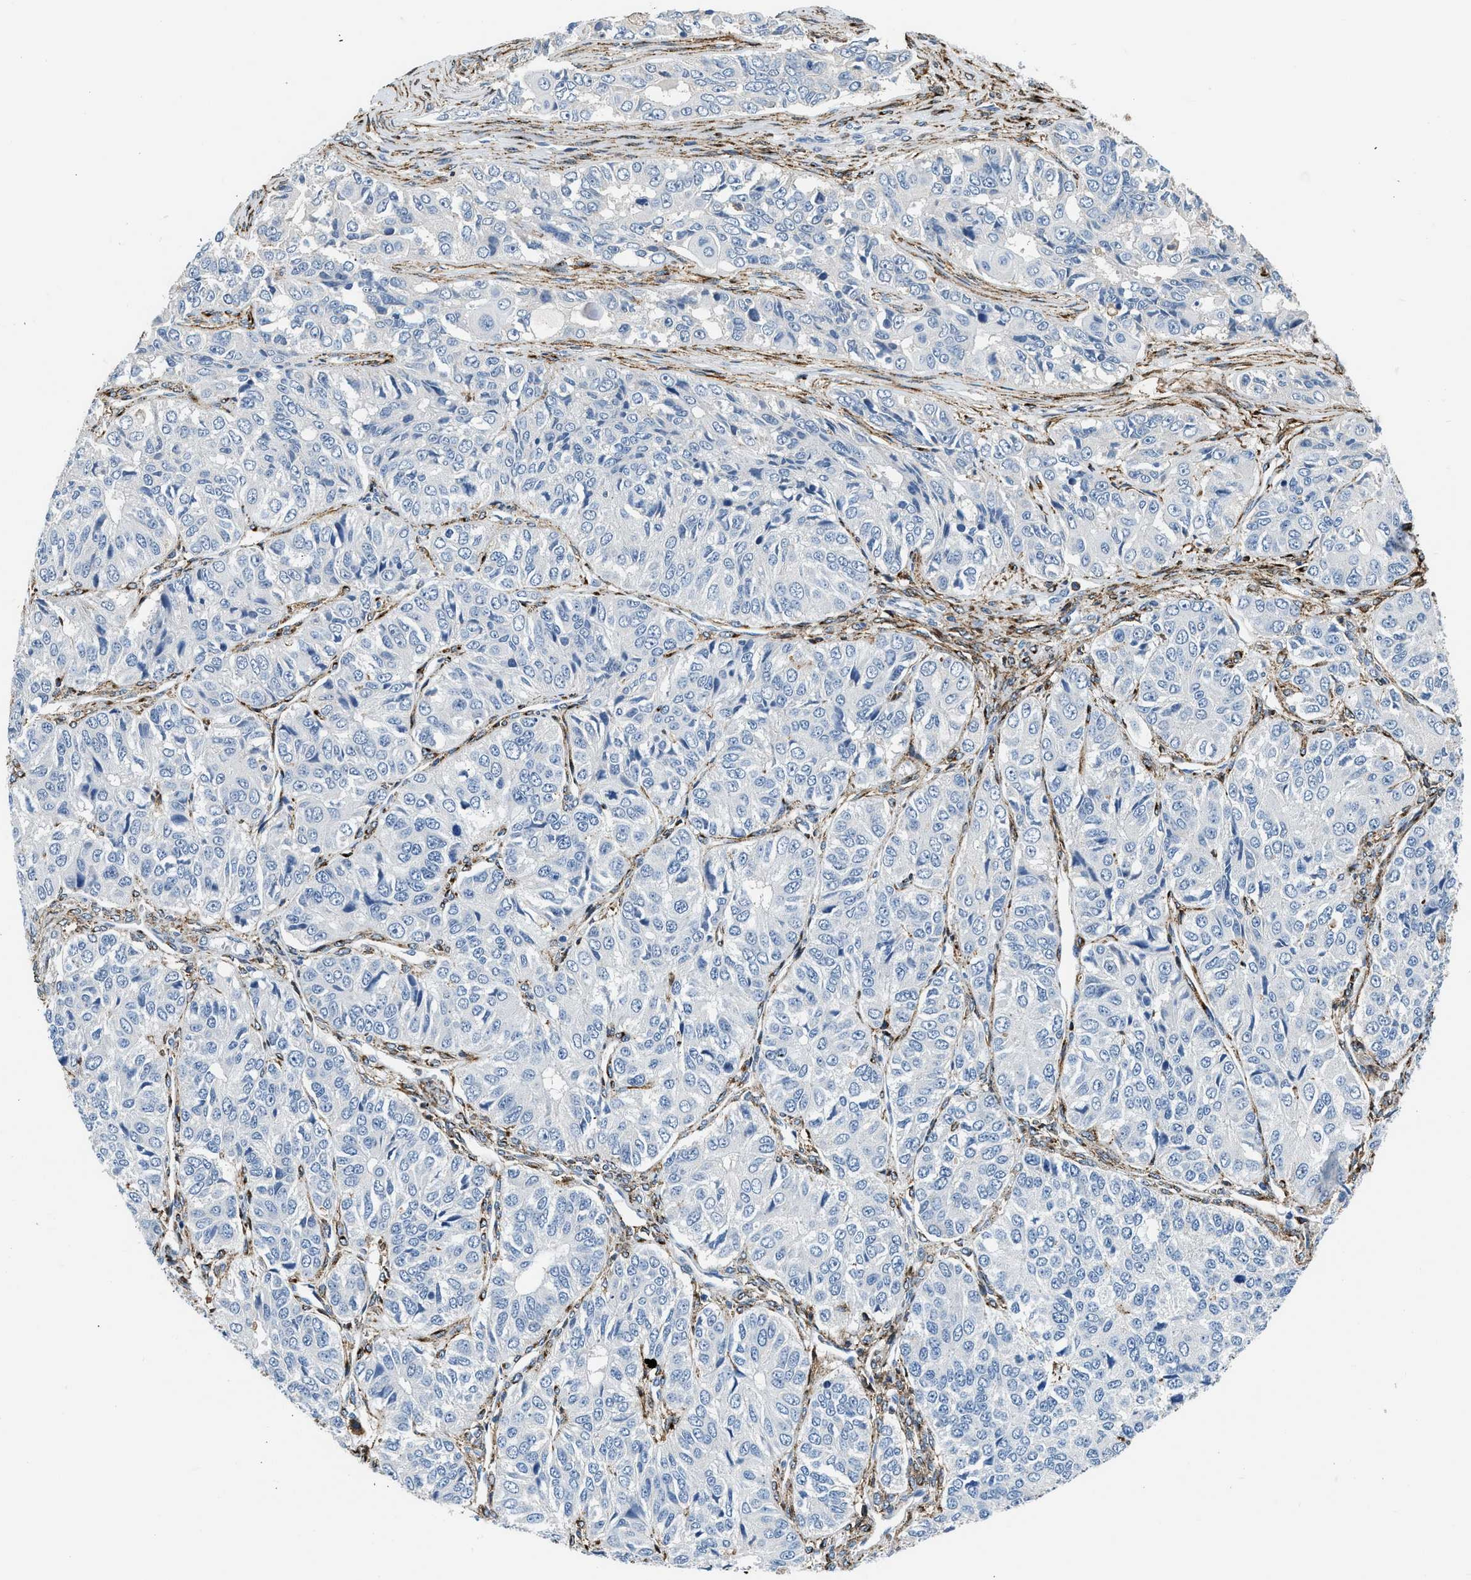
{"staining": {"intensity": "negative", "quantity": "none", "location": "none"}, "tissue": "ovarian cancer", "cell_type": "Tumor cells", "image_type": "cancer", "snomed": [{"axis": "morphology", "description": "Carcinoma, endometroid"}, {"axis": "topography", "description": "Ovary"}], "caption": "Micrograph shows no significant protein expression in tumor cells of ovarian cancer.", "gene": "LRP1", "patient": {"sex": "female", "age": 51}}